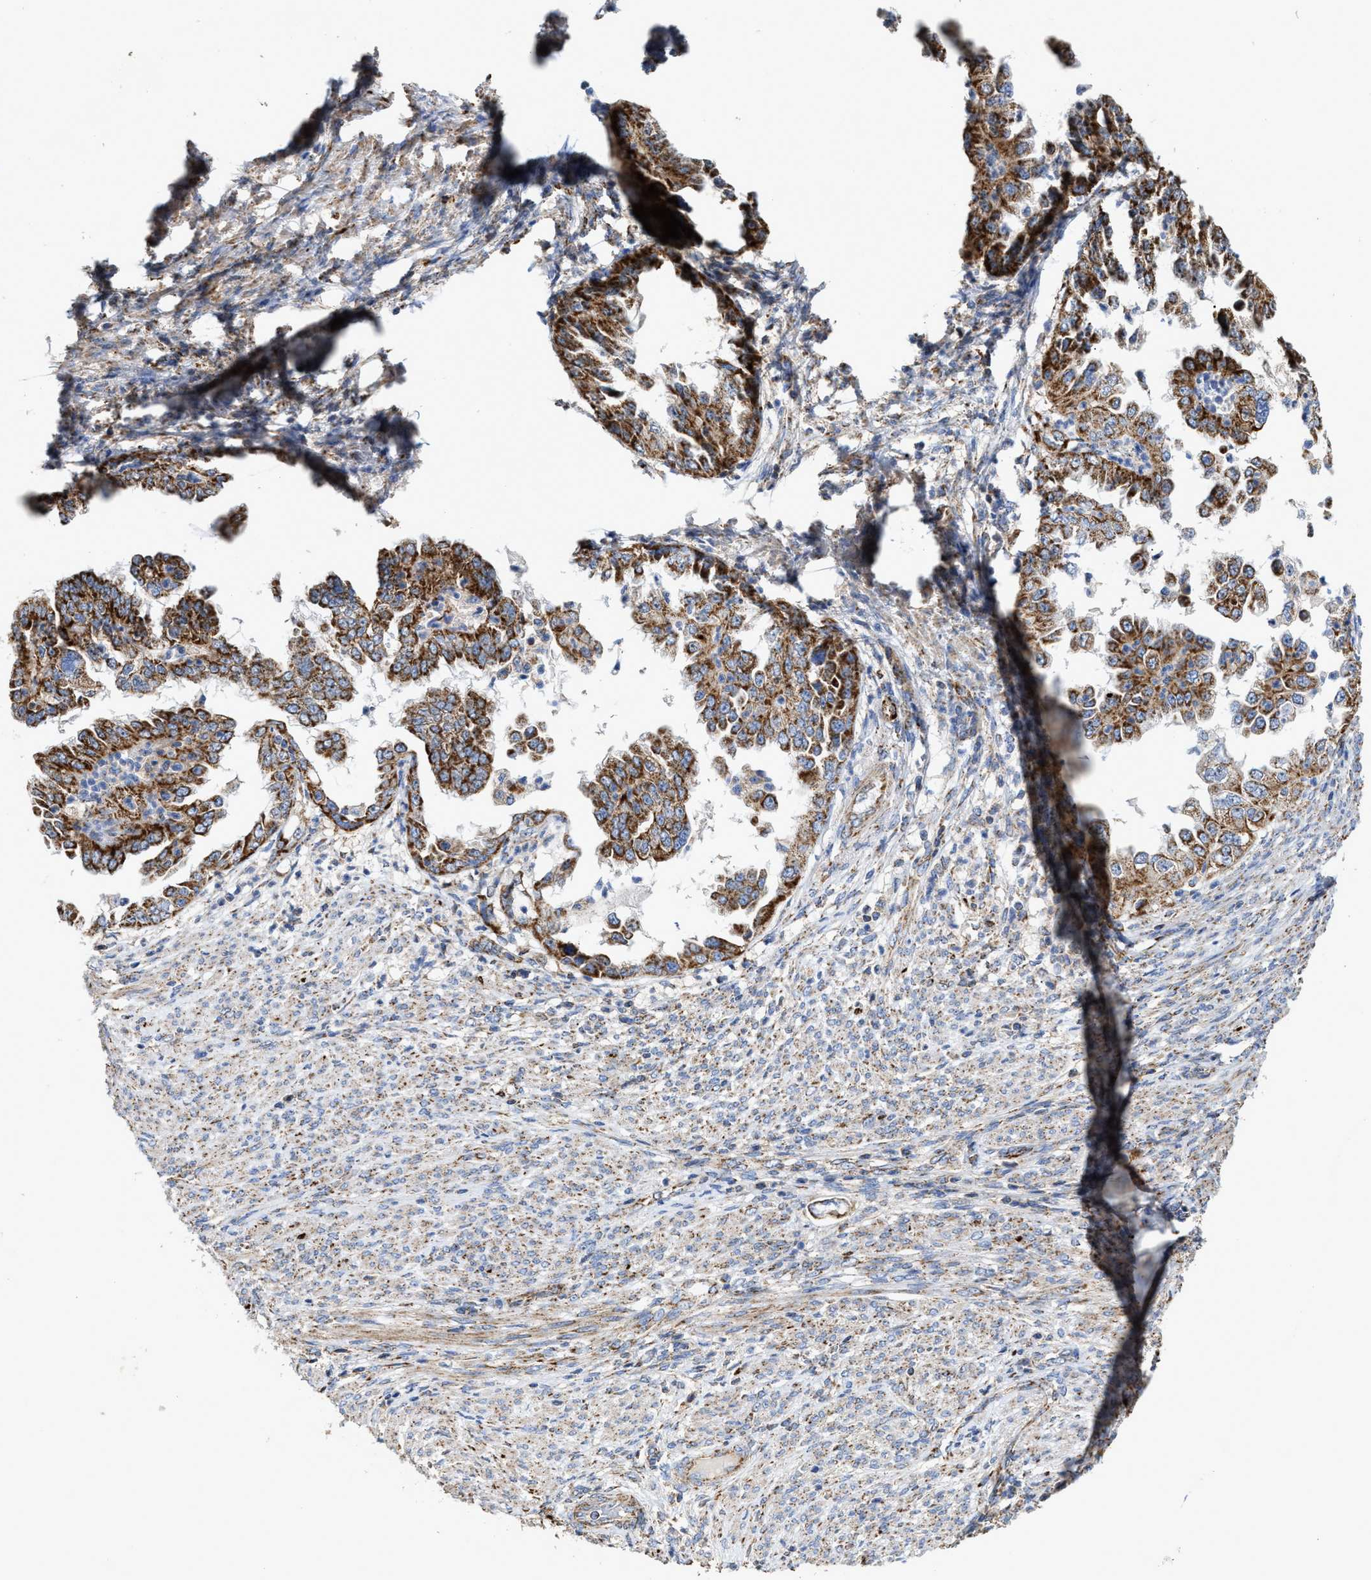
{"staining": {"intensity": "moderate", "quantity": ">75%", "location": "cytoplasmic/membranous"}, "tissue": "endometrial cancer", "cell_type": "Tumor cells", "image_type": "cancer", "snomed": [{"axis": "morphology", "description": "Adenocarcinoma, NOS"}, {"axis": "topography", "description": "Endometrium"}], "caption": "Endometrial adenocarcinoma stained for a protein (brown) demonstrates moderate cytoplasmic/membranous positive staining in about >75% of tumor cells.", "gene": "MECR", "patient": {"sex": "female", "age": 85}}